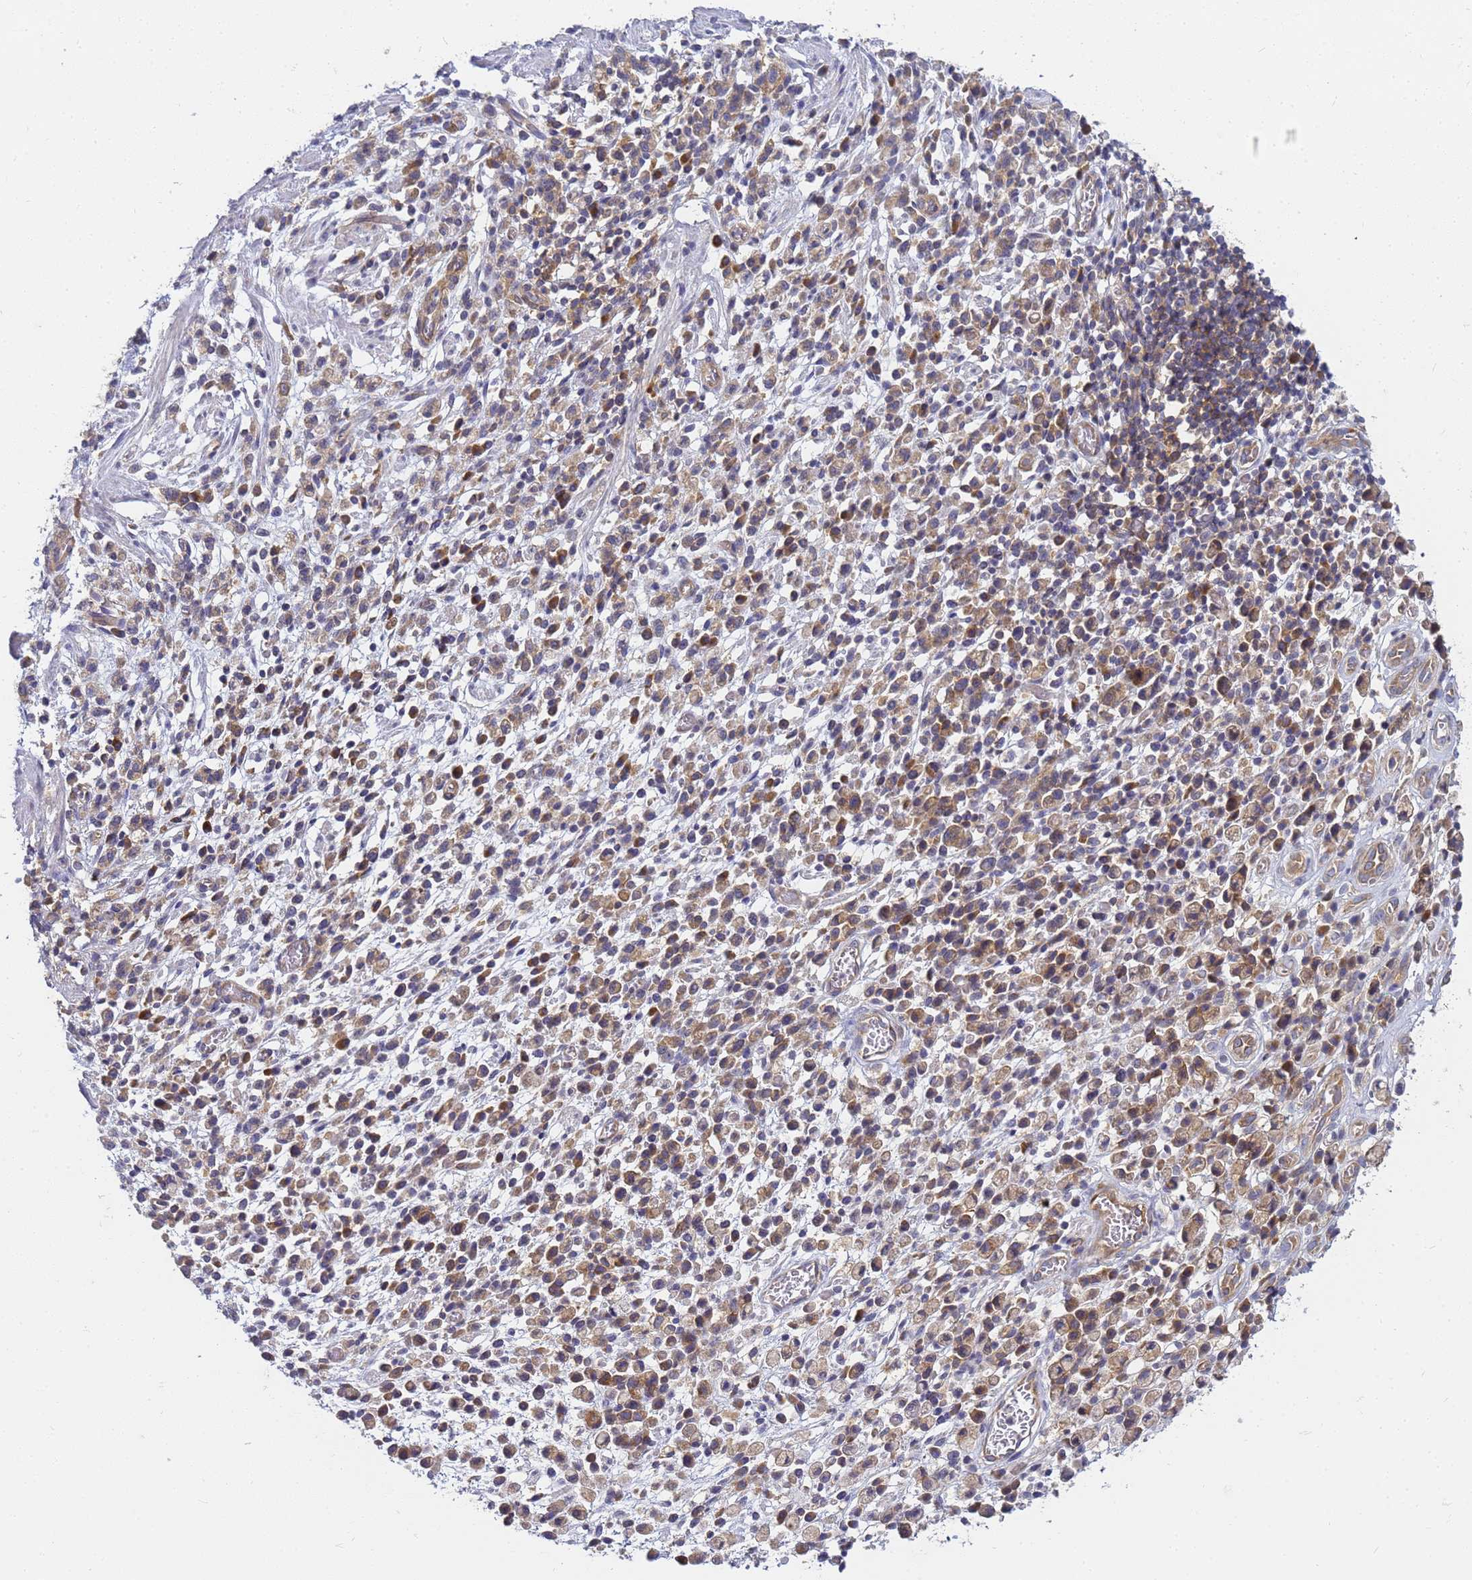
{"staining": {"intensity": "moderate", "quantity": ">75%", "location": "cytoplasmic/membranous"}, "tissue": "stomach cancer", "cell_type": "Tumor cells", "image_type": "cancer", "snomed": [{"axis": "morphology", "description": "Adenocarcinoma, NOS"}, {"axis": "topography", "description": "Stomach"}], "caption": "There is medium levels of moderate cytoplasmic/membranous positivity in tumor cells of stomach cancer, as demonstrated by immunohistochemical staining (brown color).", "gene": "CHM", "patient": {"sex": "male", "age": 77}}